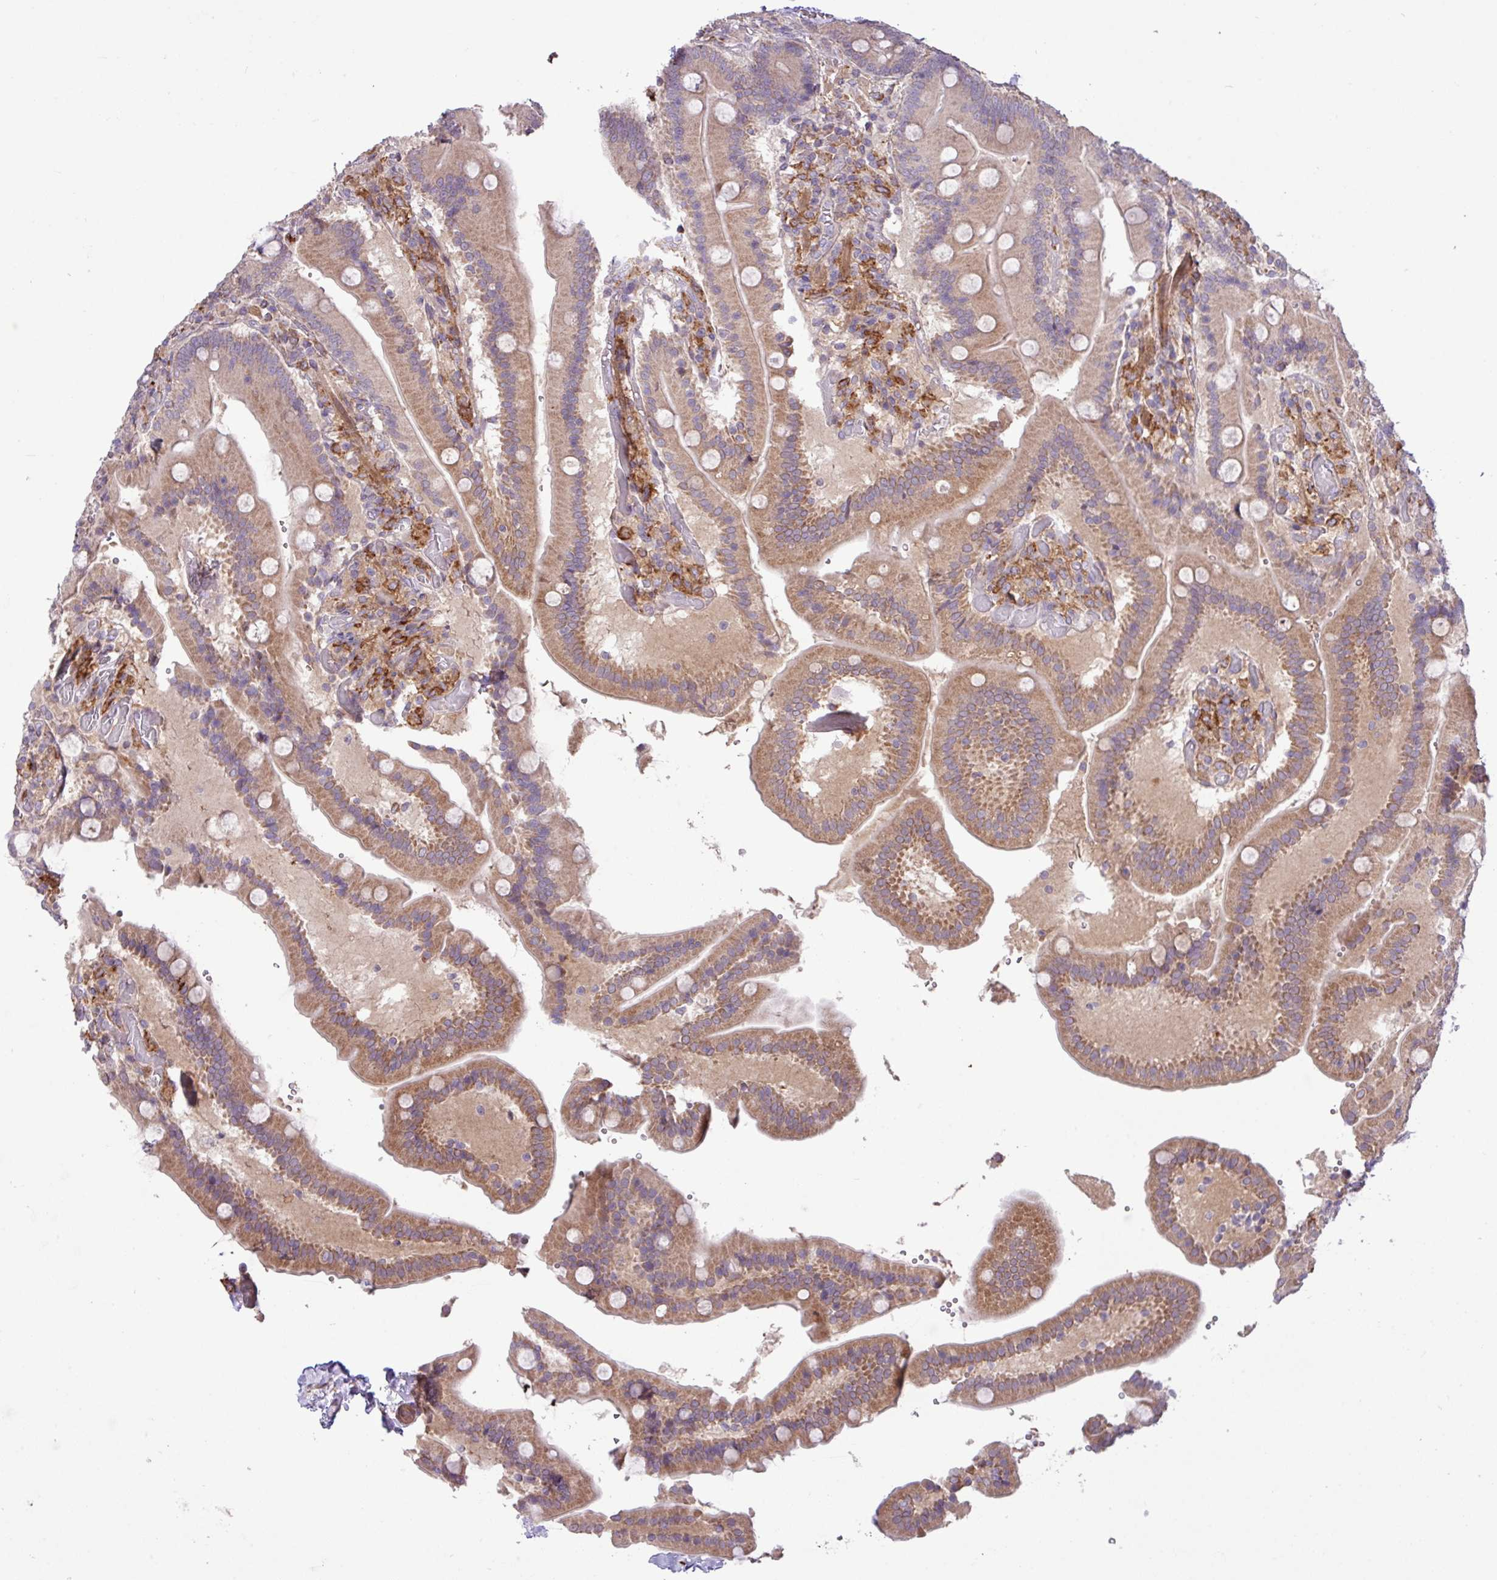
{"staining": {"intensity": "moderate", "quantity": "25%-75%", "location": "cytoplasmic/membranous"}, "tissue": "duodenum", "cell_type": "Glandular cells", "image_type": "normal", "snomed": [{"axis": "morphology", "description": "Normal tissue, NOS"}, {"axis": "topography", "description": "Duodenum"}], "caption": "Immunohistochemical staining of normal human duodenum shows medium levels of moderate cytoplasmic/membranous expression in about 25%-75% of glandular cells. Immunohistochemistry (ihc) stains the protein of interest in brown and the nuclei are stained blue.", "gene": "ARHGEF25", "patient": {"sex": "female", "age": 62}}